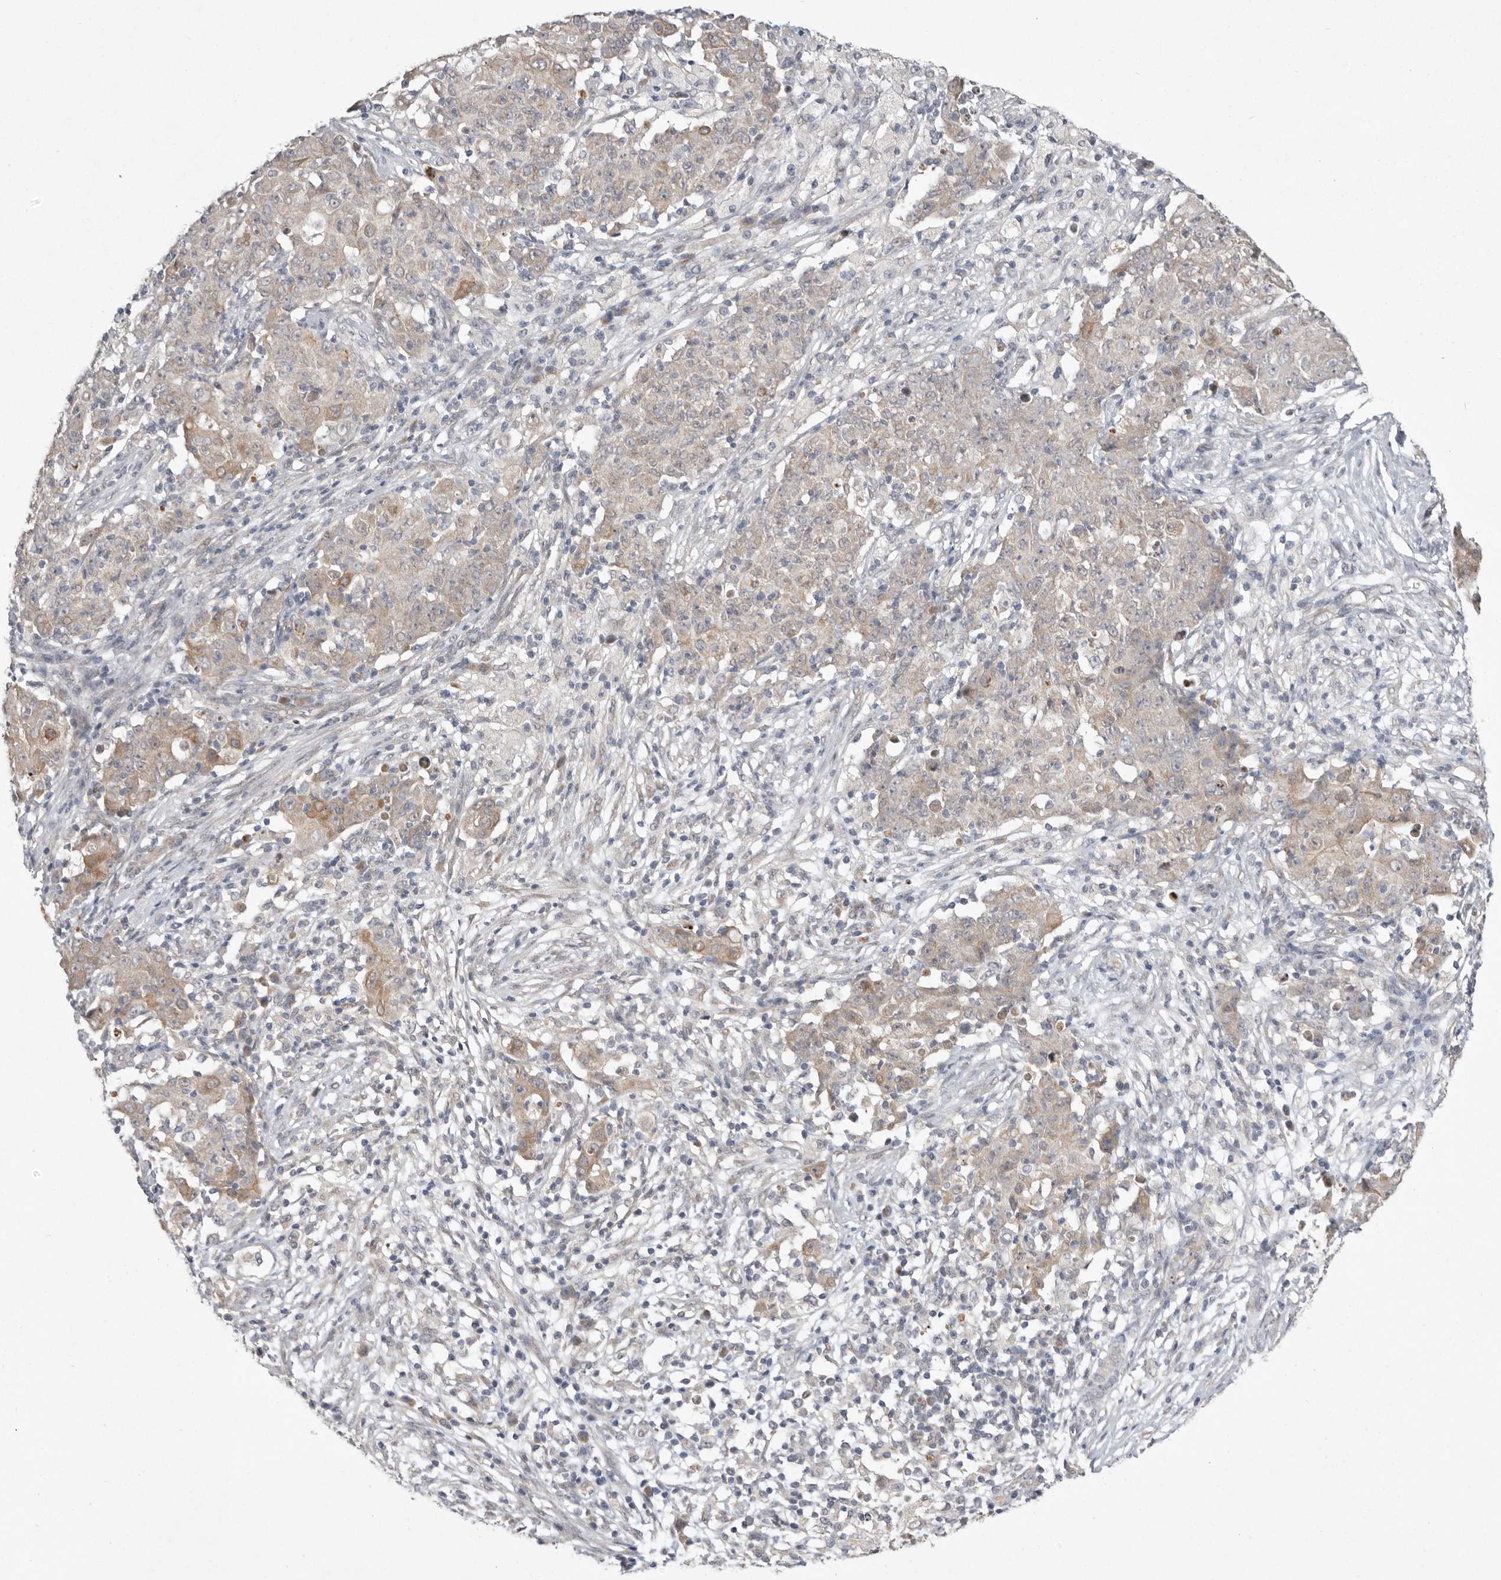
{"staining": {"intensity": "weak", "quantity": ">75%", "location": "cytoplasmic/membranous"}, "tissue": "ovarian cancer", "cell_type": "Tumor cells", "image_type": "cancer", "snomed": [{"axis": "morphology", "description": "Carcinoma, endometroid"}, {"axis": "topography", "description": "Ovary"}], "caption": "Human ovarian cancer stained for a protein (brown) demonstrates weak cytoplasmic/membranous positive positivity in about >75% of tumor cells.", "gene": "NSUN4", "patient": {"sex": "female", "age": 42}}